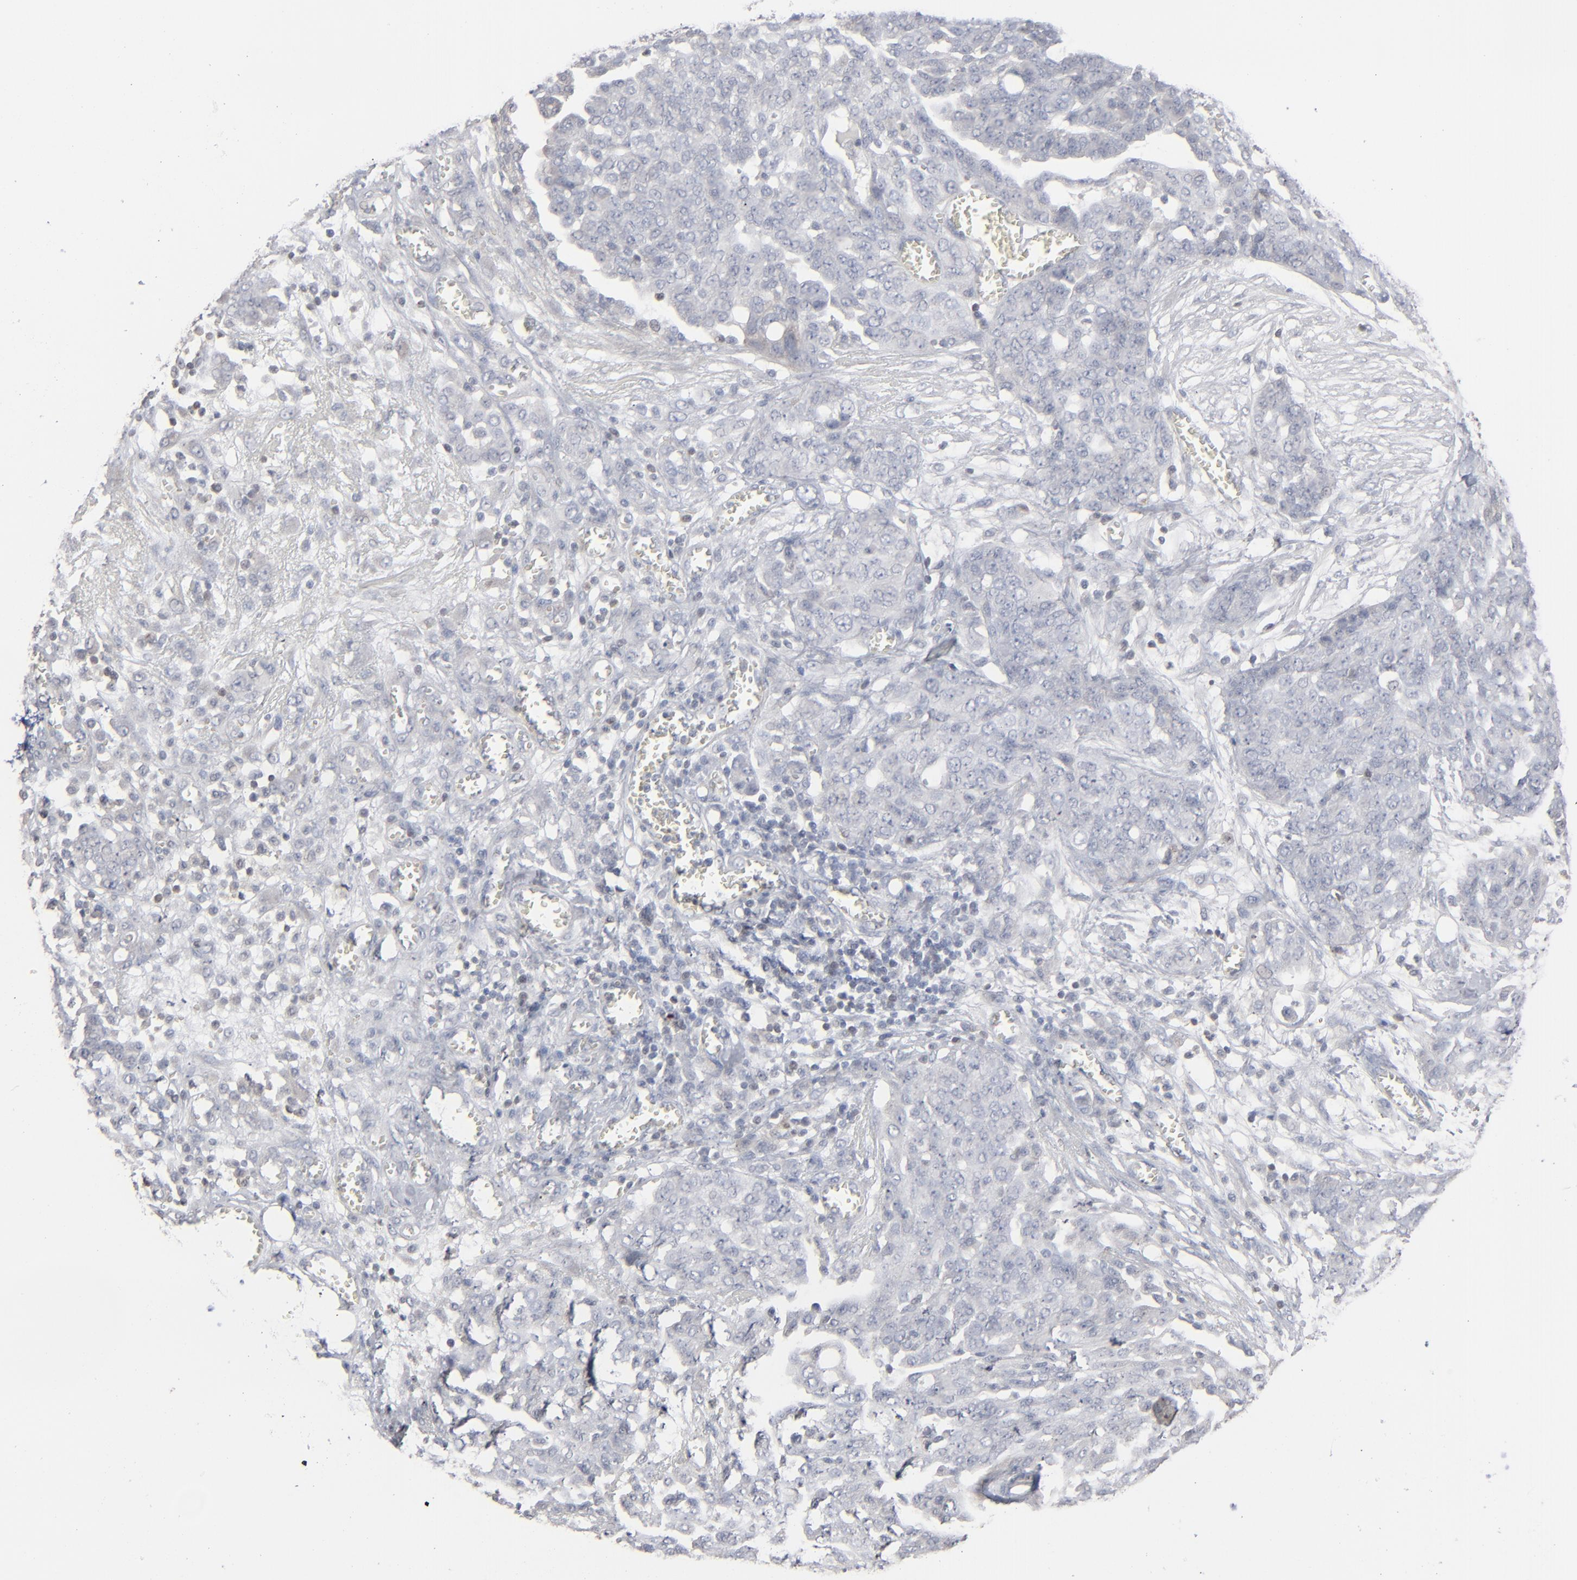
{"staining": {"intensity": "negative", "quantity": "none", "location": "none"}, "tissue": "ovarian cancer", "cell_type": "Tumor cells", "image_type": "cancer", "snomed": [{"axis": "morphology", "description": "Cystadenocarcinoma, serous, NOS"}, {"axis": "topography", "description": "Soft tissue"}, {"axis": "topography", "description": "Ovary"}], "caption": "Human ovarian cancer (serous cystadenocarcinoma) stained for a protein using immunohistochemistry shows no staining in tumor cells.", "gene": "STAT4", "patient": {"sex": "female", "age": 57}}